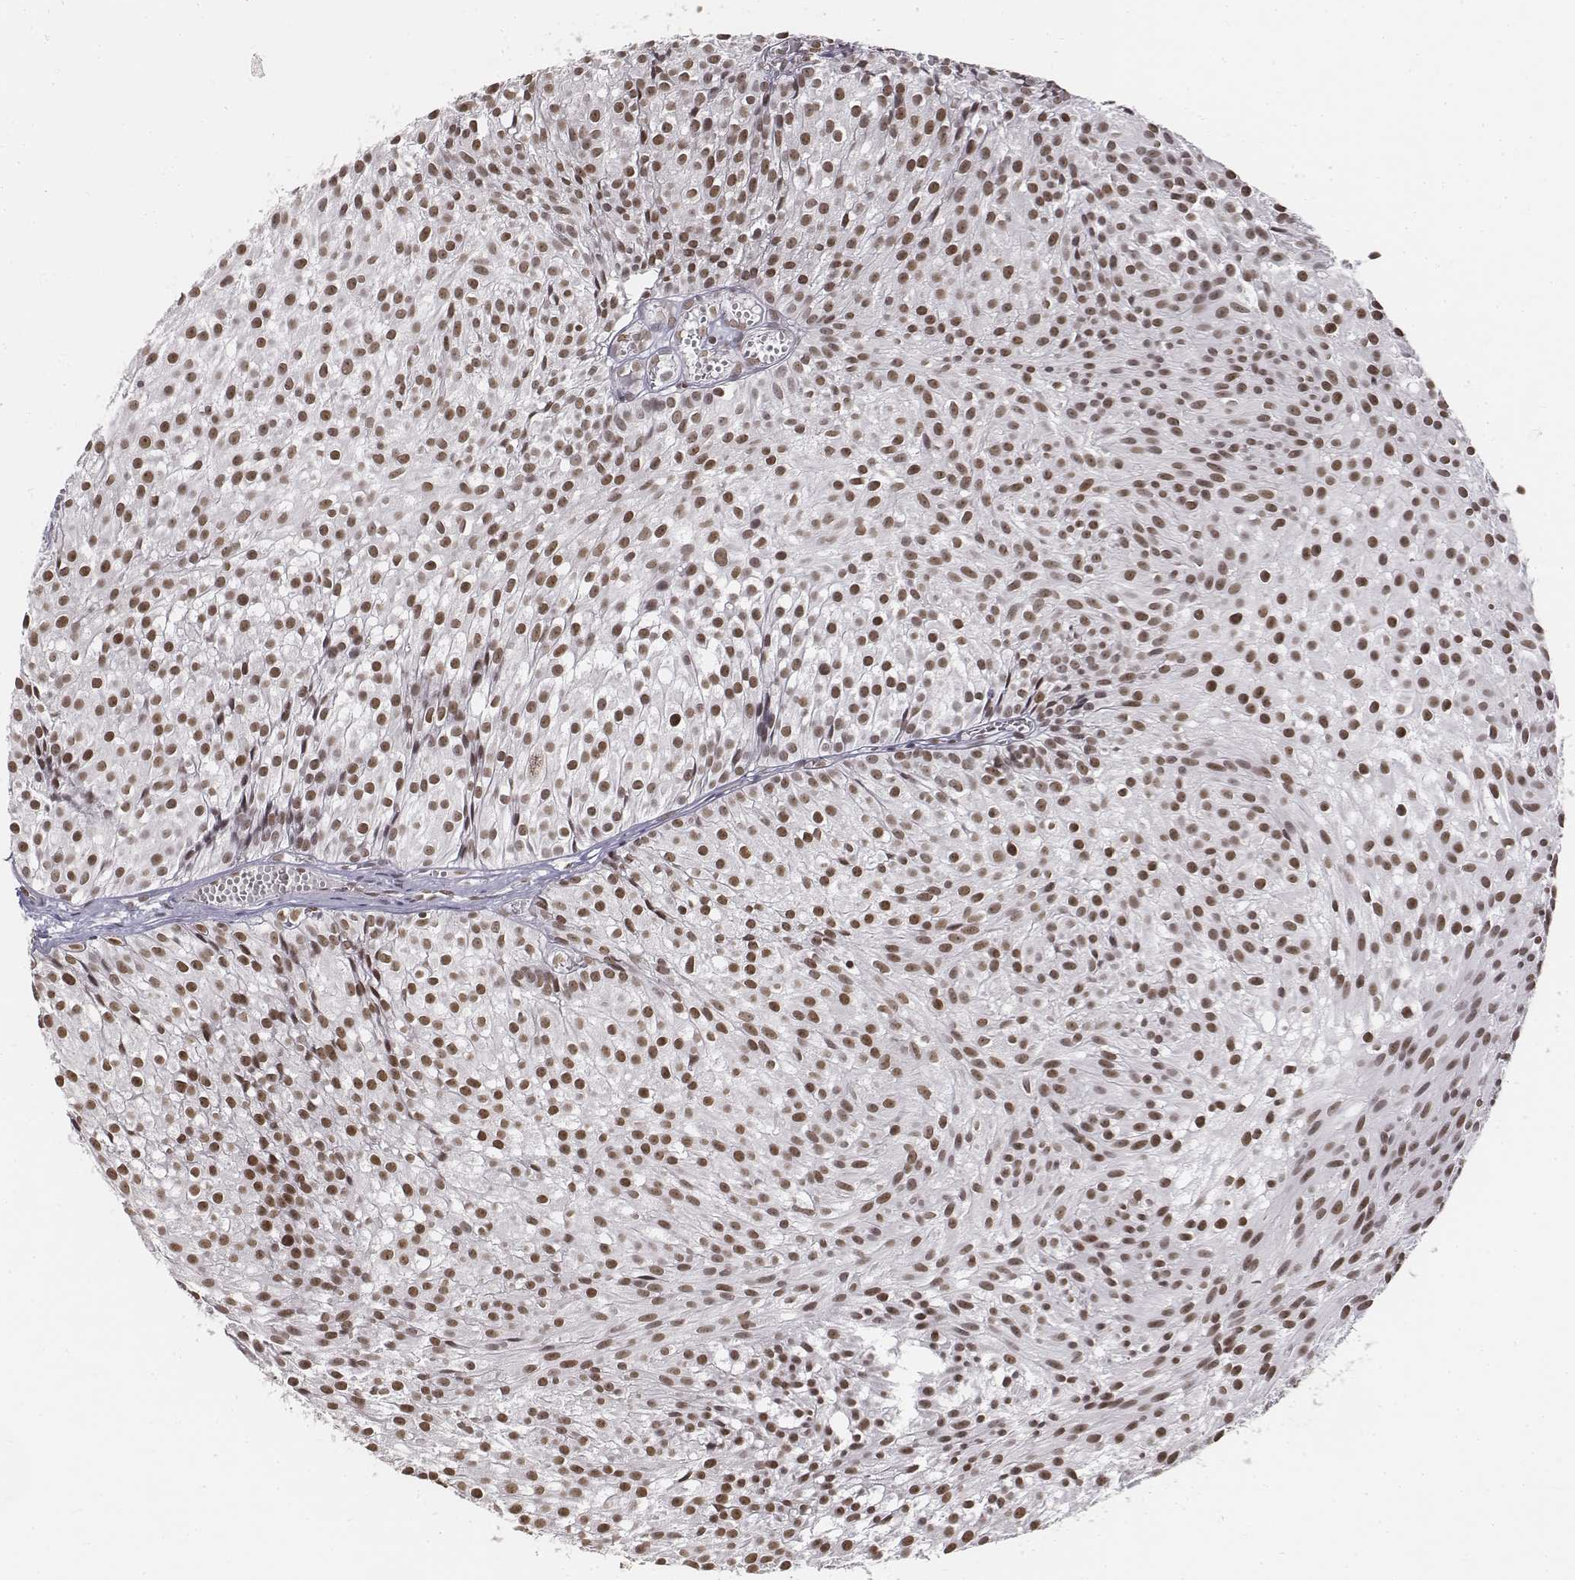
{"staining": {"intensity": "moderate", "quantity": ">75%", "location": "nuclear"}, "tissue": "urothelial cancer", "cell_type": "Tumor cells", "image_type": "cancer", "snomed": [{"axis": "morphology", "description": "Urothelial carcinoma, Low grade"}, {"axis": "topography", "description": "Urinary bladder"}], "caption": "Tumor cells show medium levels of moderate nuclear staining in about >75% of cells in human urothelial cancer.", "gene": "PHF6", "patient": {"sex": "male", "age": 63}}